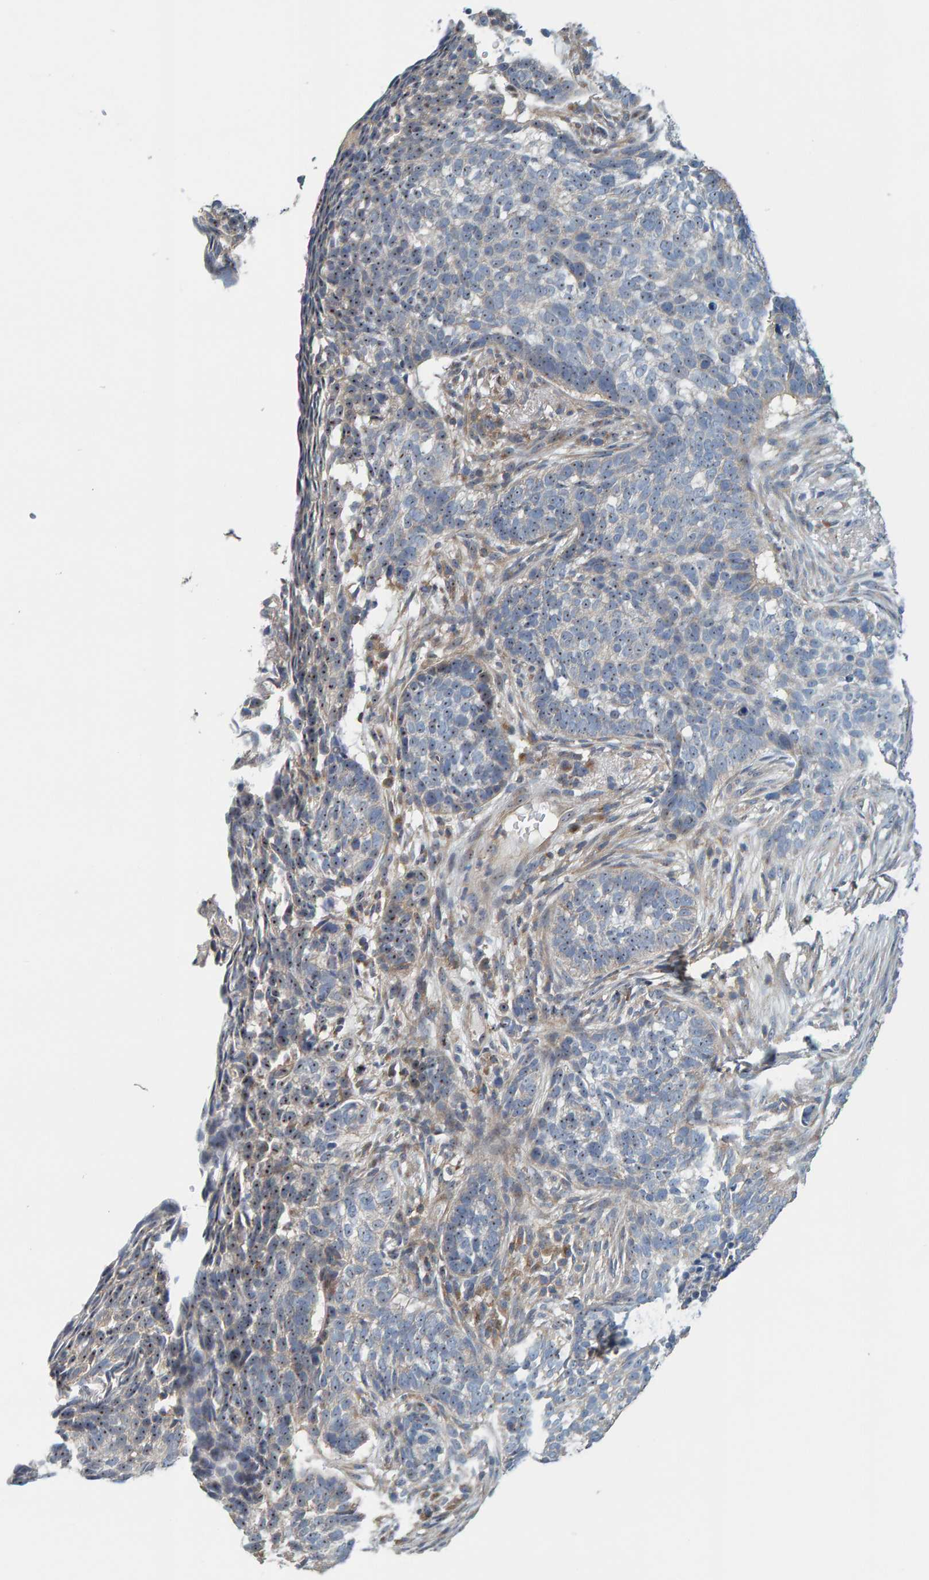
{"staining": {"intensity": "weak", "quantity": "<25%", "location": "nuclear"}, "tissue": "skin cancer", "cell_type": "Tumor cells", "image_type": "cancer", "snomed": [{"axis": "morphology", "description": "Basal cell carcinoma"}, {"axis": "topography", "description": "Skin"}], "caption": "Immunohistochemical staining of skin cancer (basal cell carcinoma) reveals no significant positivity in tumor cells.", "gene": "CCM2", "patient": {"sex": "male", "age": 85}}